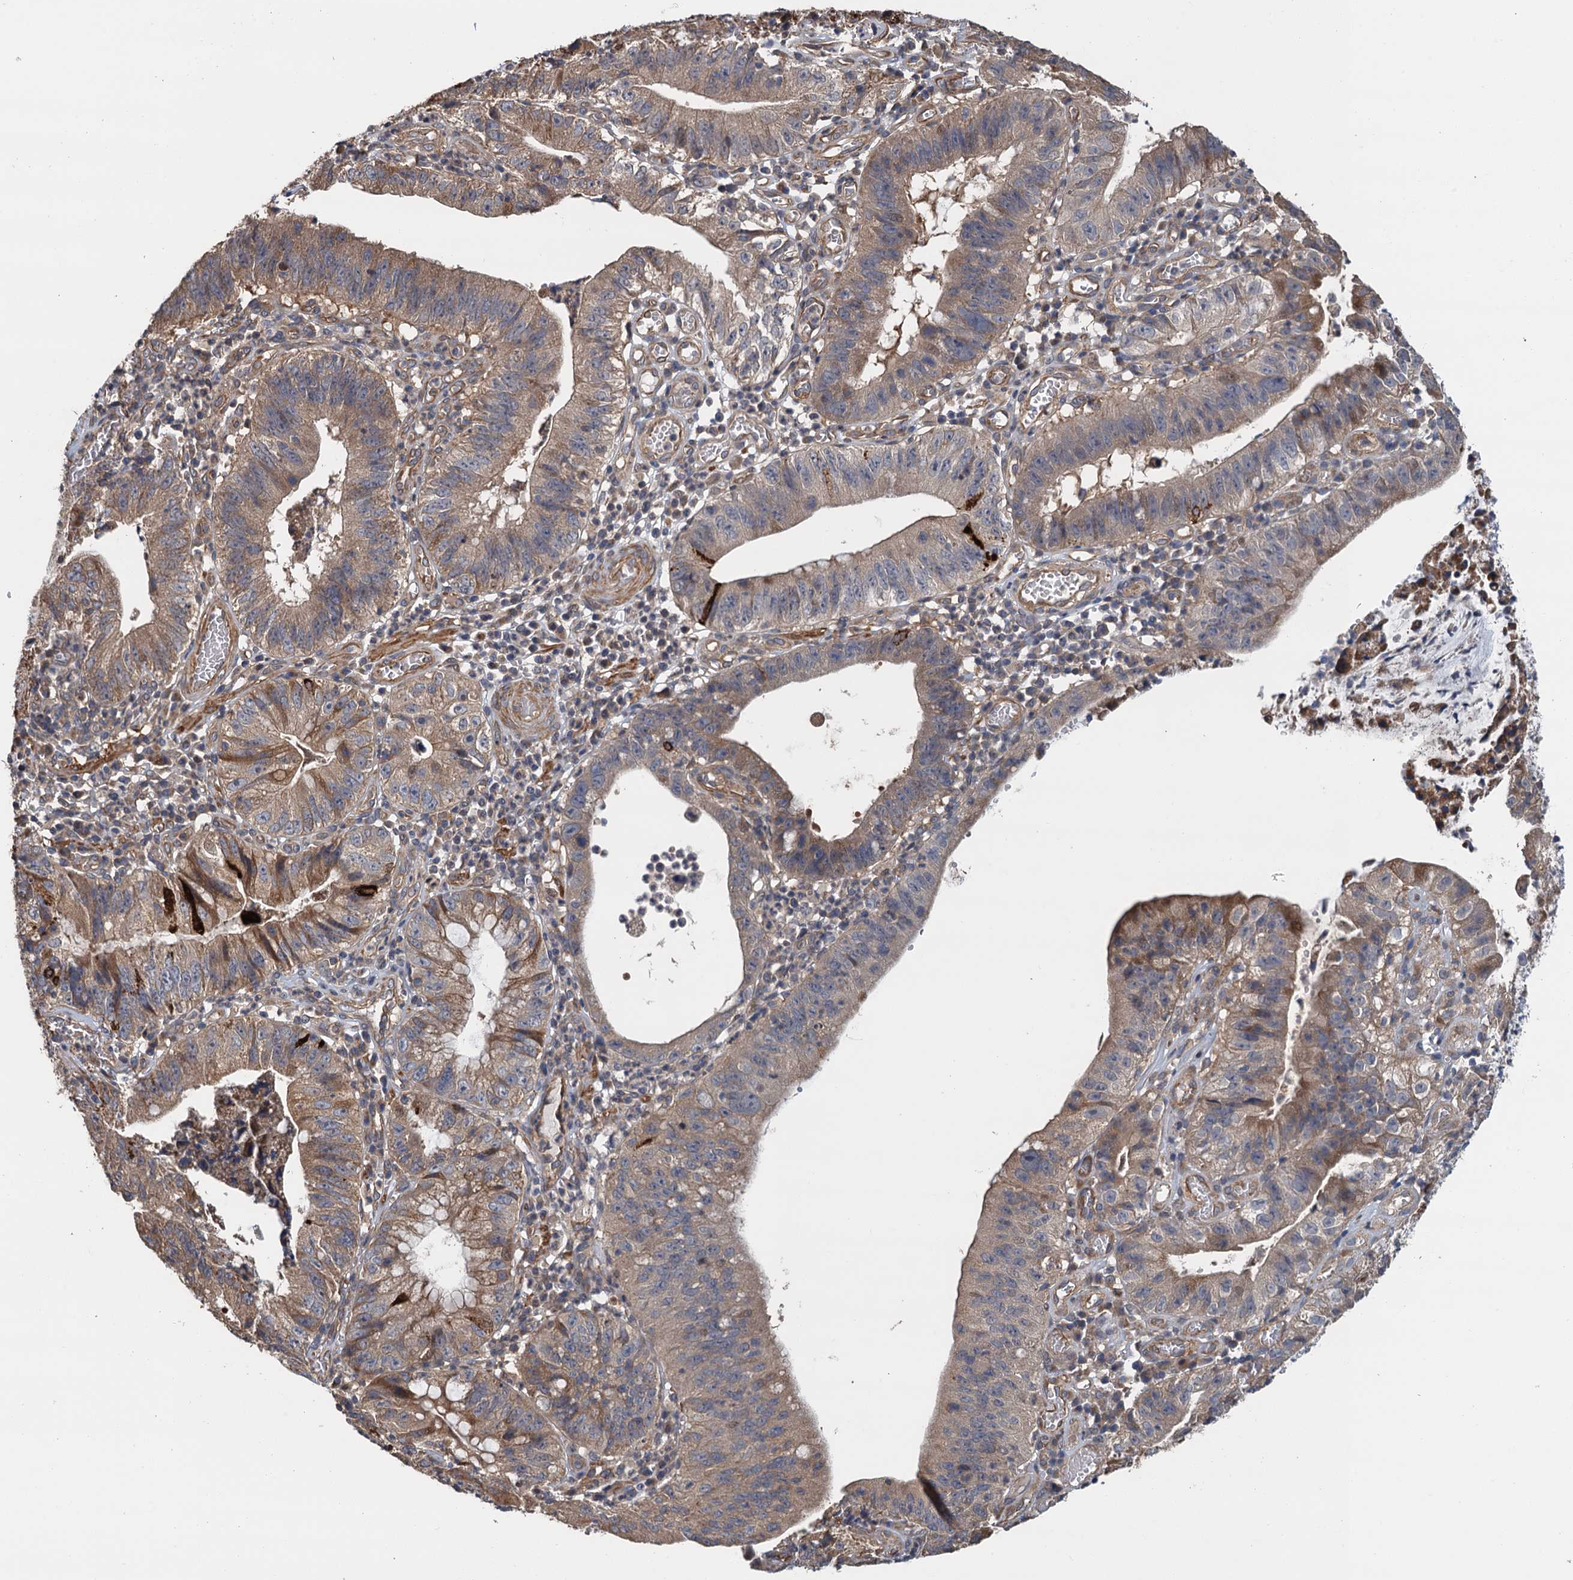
{"staining": {"intensity": "moderate", "quantity": ">75%", "location": "cytoplasmic/membranous"}, "tissue": "stomach cancer", "cell_type": "Tumor cells", "image_type": "cancer", "snomed": [{"axis": "morphology", "description": "Adenocarcinoma, NOS"}, {"axis": "topography", "description": "Stomach"}], "caption": "IHC of human adenocarcinoma (stomach) shows medium levels of moderate cytoplasmic/membranous staining in approximately >75% of tumor cells. Immunohistochemistry stains the protein of interest in brown and the nuclei are stained blue.", "gene": "MEAK7", "patient": {"sex": "male", "age": 59}}